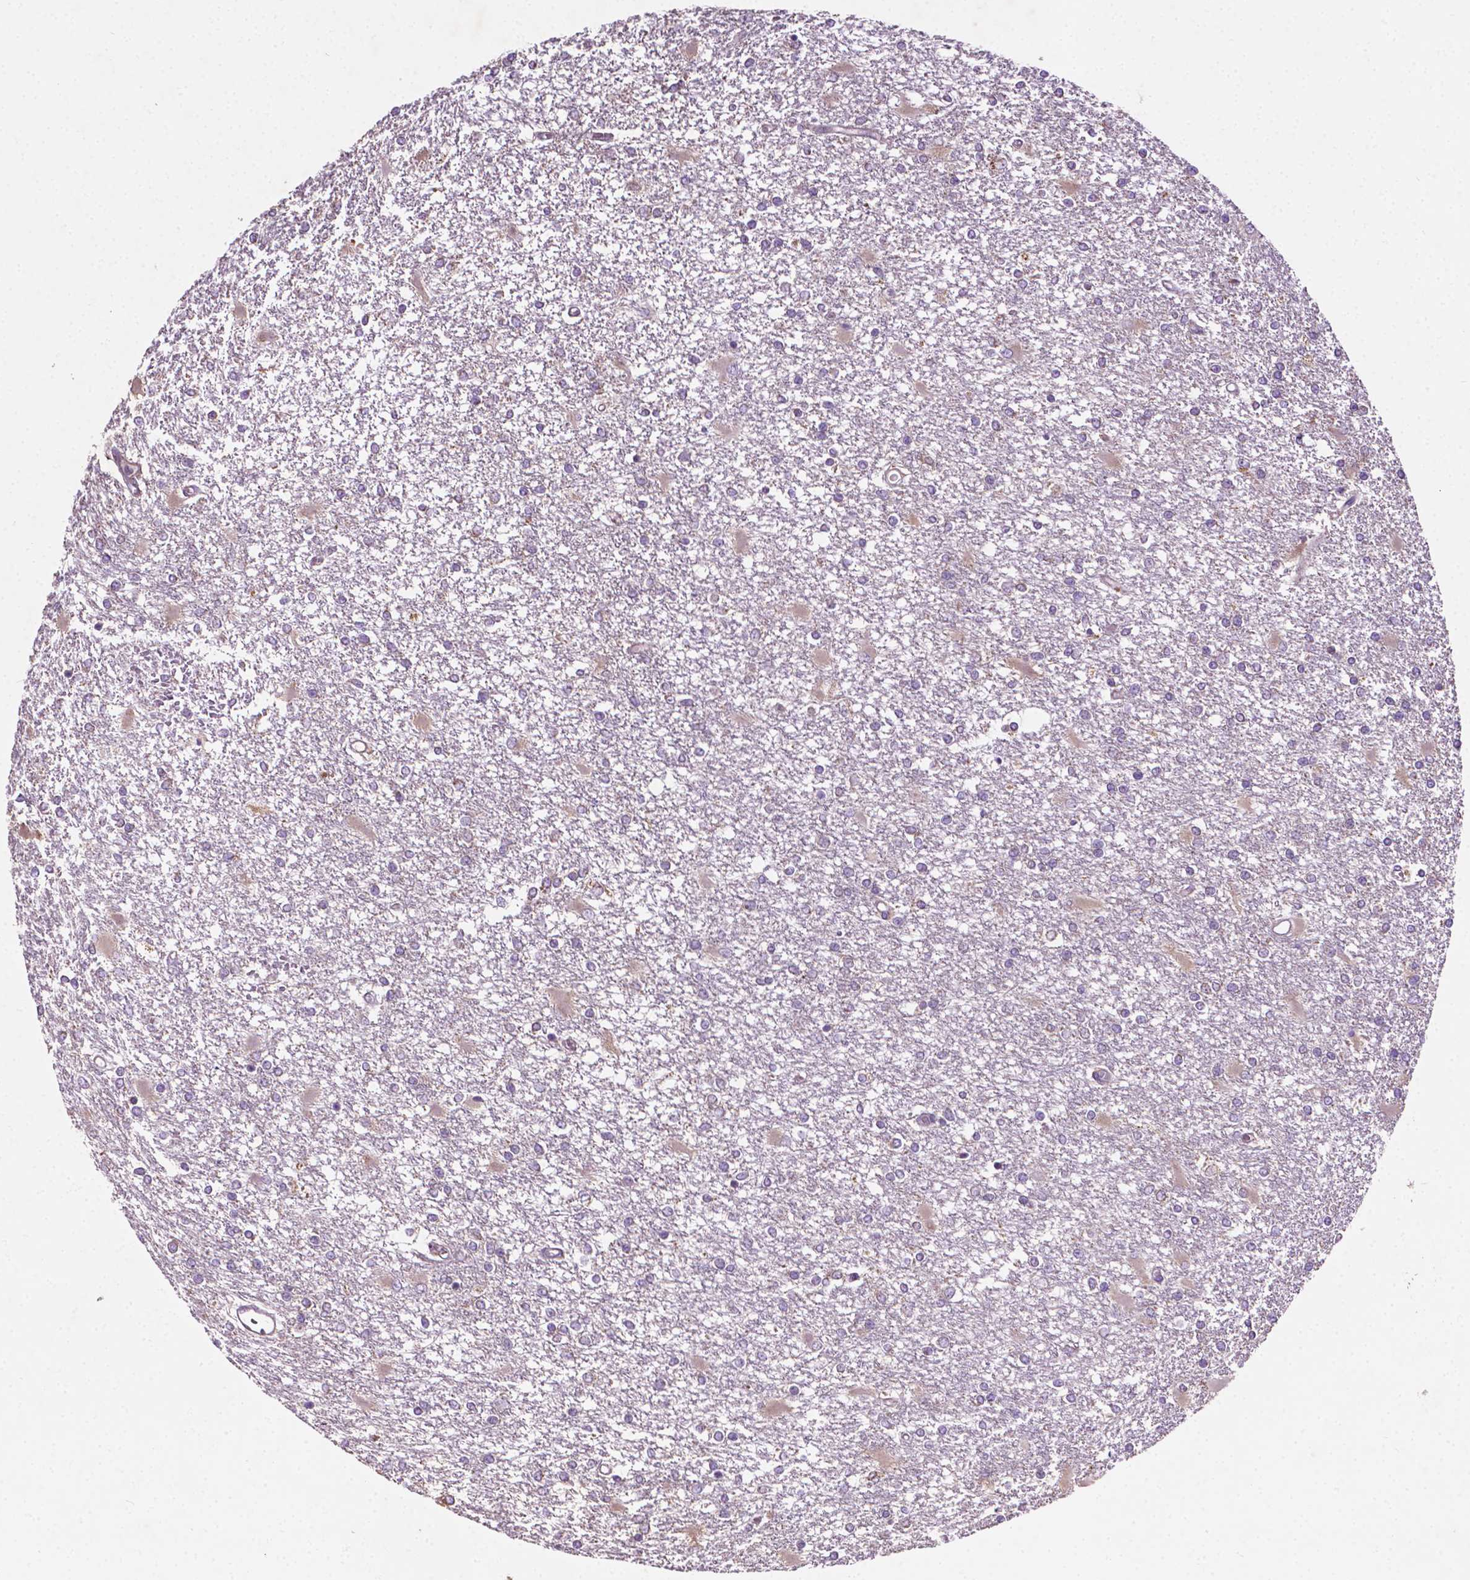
{"staining": {"intensity": "negative", "quantity": "none", "location": "none"}, "tissue": "glioma", "cell_type": "Tumor cells", "image_type": "cancer", "snomed": [{"axis": "morphology", "description": "Glioma, malignant, High grade"}, {"axis": "topography", "description": "Cerebral cortex"}], "caption": "Image shows no protein staining in tumor cells of high-grade glioma (malignant) tissue. (DAB (3,3'-diaminobenzidine) IHC visualized using brightfield microscopy, high magnification).", "gene": "ILVBL", "patient": {"sex": "male", "age": 79}}